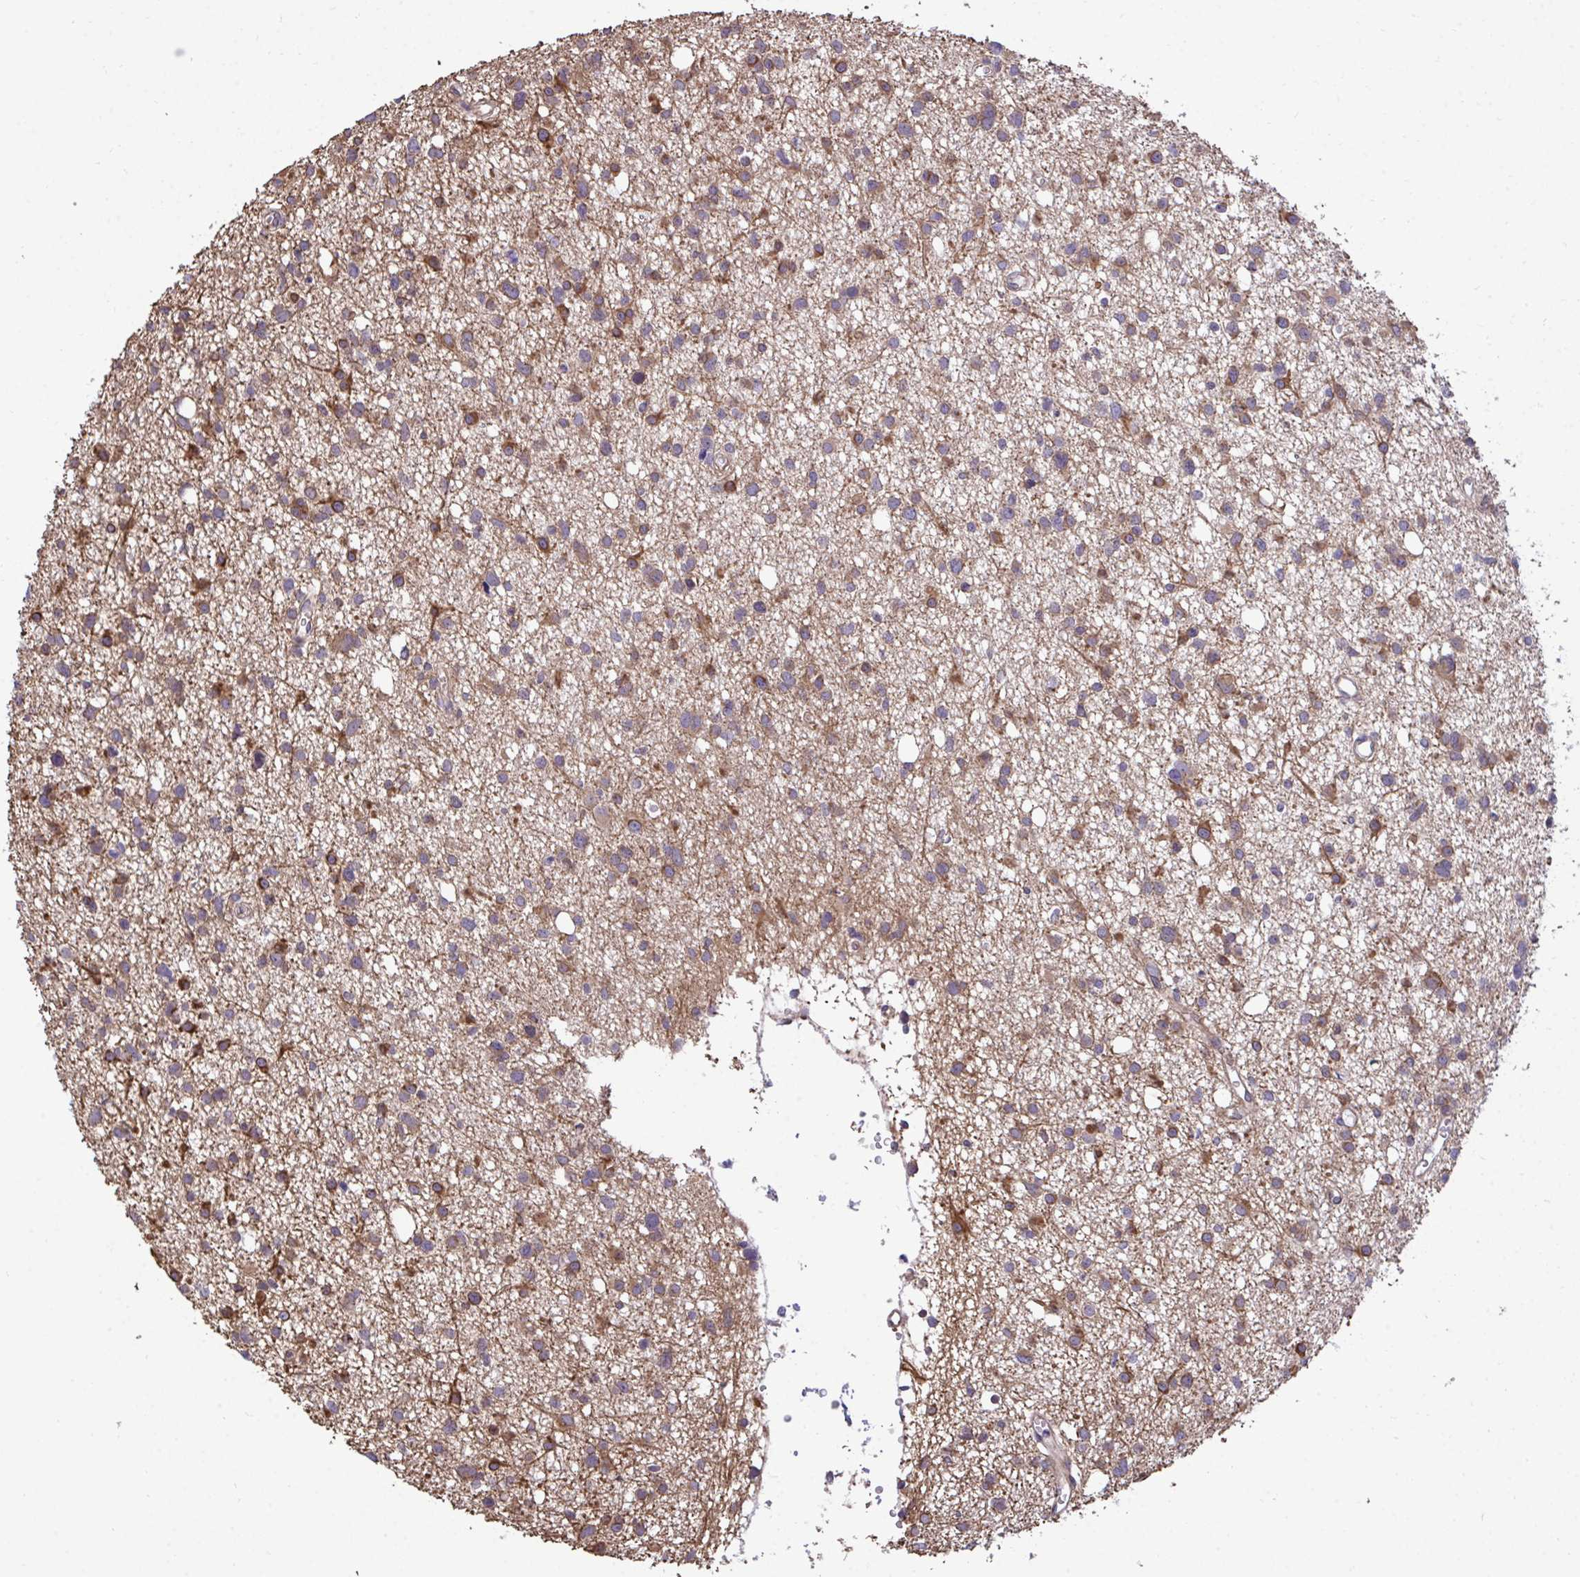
{"staining": {"intensity": "moderate", "quantity": "25%-75%", "location": "cytoplasmic/membranous"}, "tissue": "glioma", "cell_type": "Tumor cells", "image_type": "cancer", "snomed": [{"axis": "morphology", "description": "Glioma, malignant, High grade"}, {"axis": "topography", "description": "Brain"}], "caption": "A medium amount of moderate cytoplasmic/membranous positivity is appreciated in about 25%-75% of tumor cells in malignant glioma (high-grade) tissue.", "gene": "RPS15", "patient": {"sex": "male", "age": 23}}